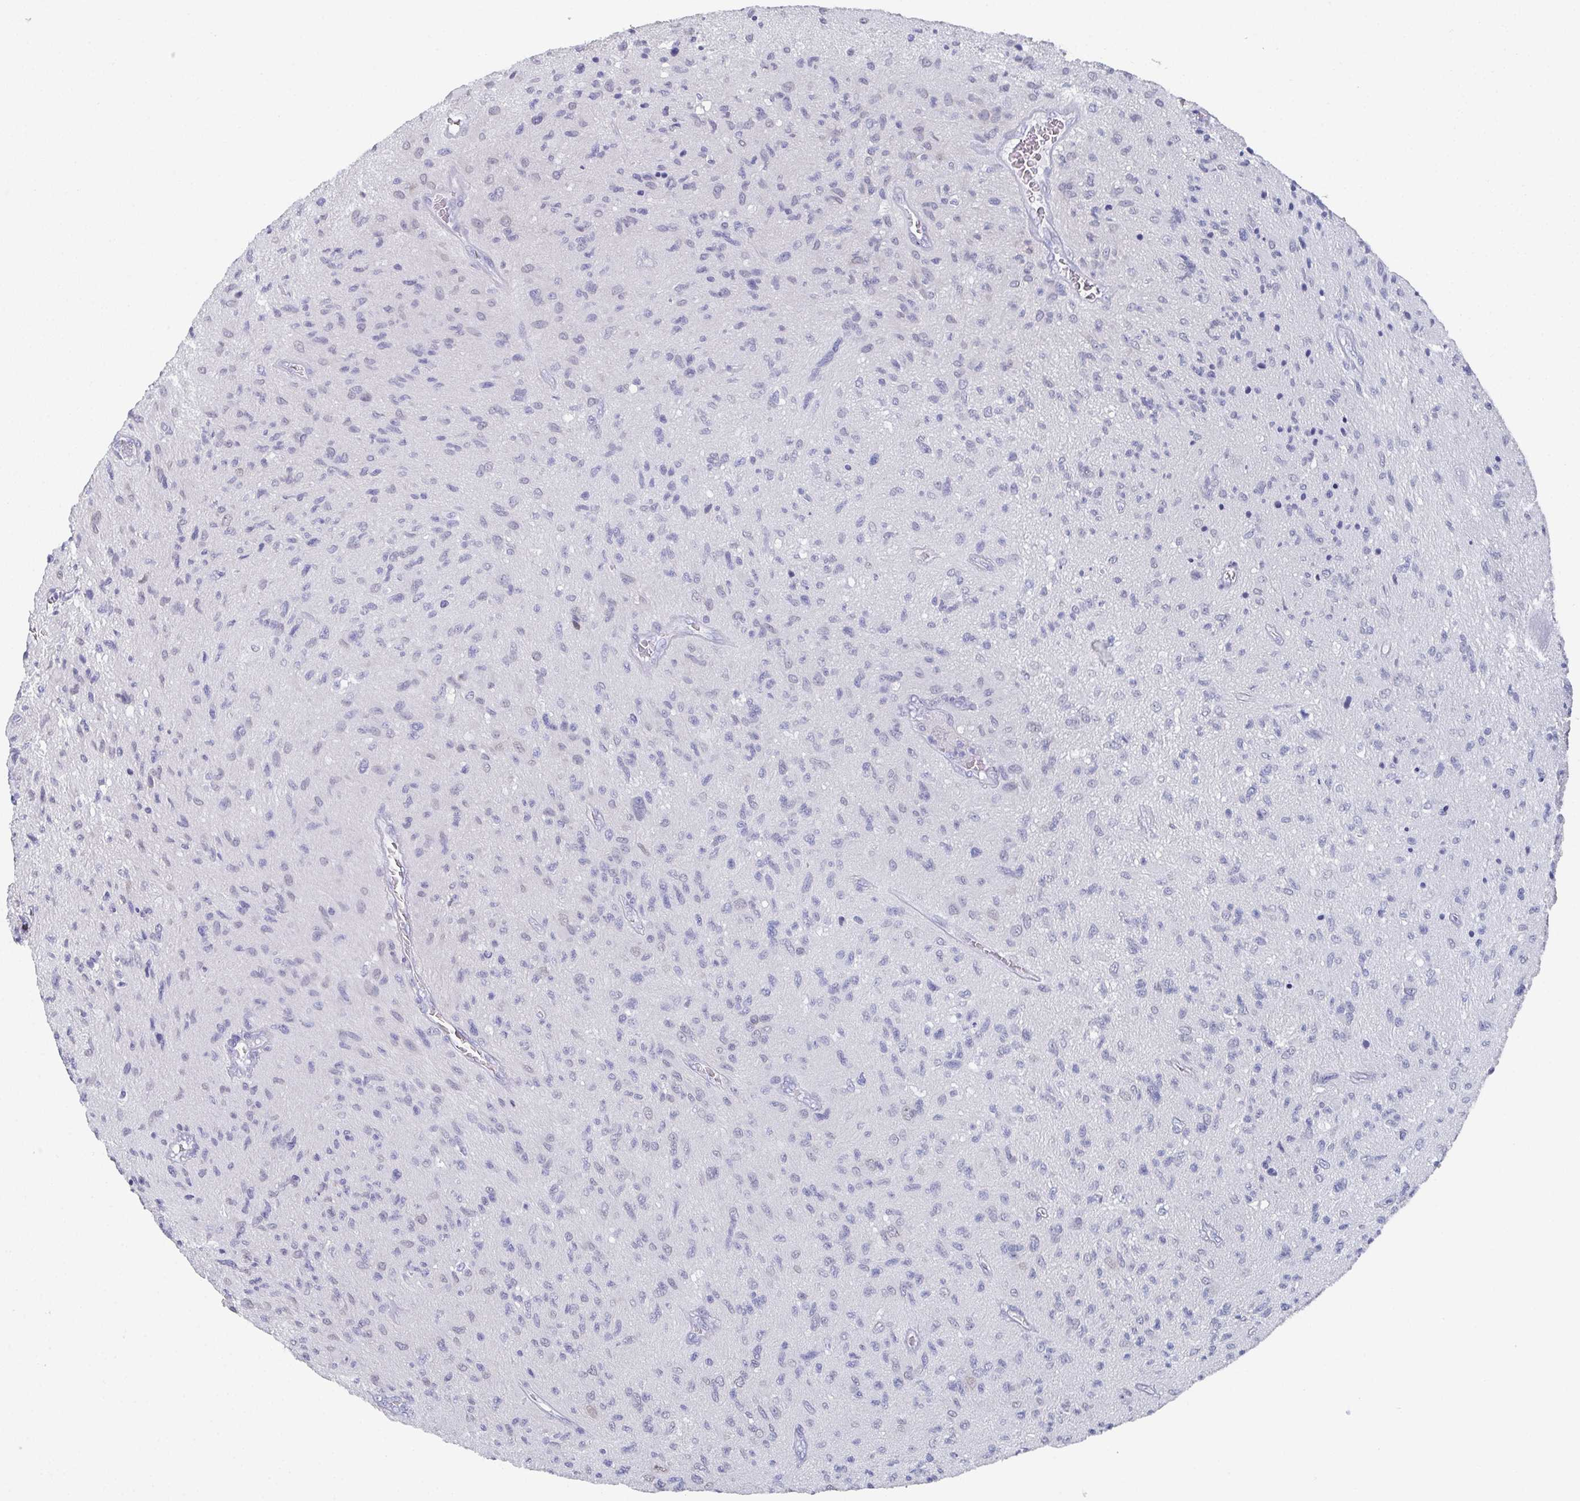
{"staining": {"intensity": "negative", "quantity": "none", "location": "none"}, "tissue": "glioma", "cell_type": "Tumor cells", "image_type": "cancer", "snomed": [{"axis": "morphology", "description": "Glioma, malignant, High grade"}, {"axis": "topography", "description": "Brain"}], "caption": "Protein analysis of high-grade glioma (malignant) shows no significant staining in tumor cells. (DAB (3,3'-diaminobenzidine) immunohistochemistry (IHC) visualized using brightfield microscopy, high magnification).", "gene": "DYDC2", "patient": {"sex": "male", "age": 54}}